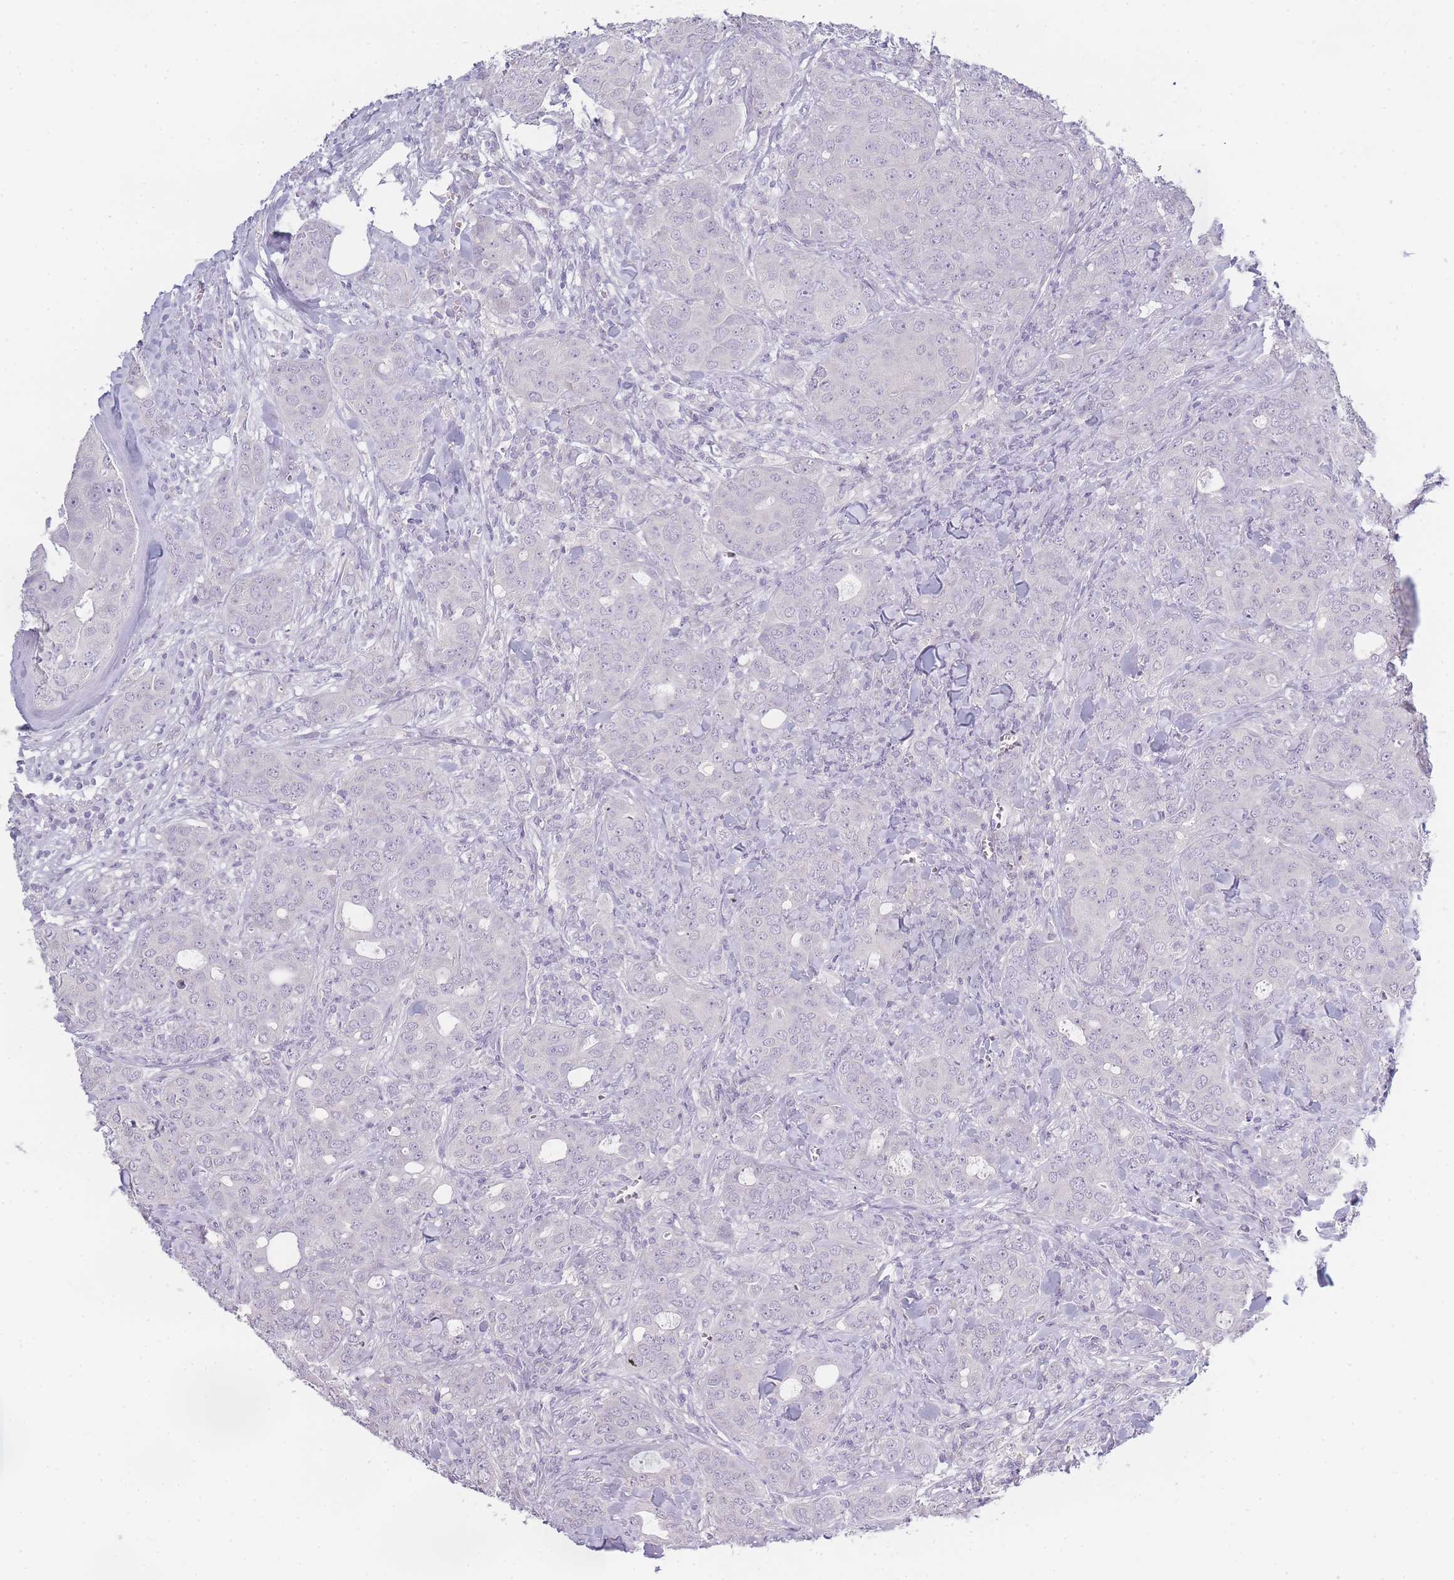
{"staining": {"intensity": "negative", "quantity": "none", "location": "none"}, "tissue": "breast cancer", "cell_type": "Tumor cells", "image_type": "cancer", "snomed": [{"axis": "morphology", "description": "Duct carcinoma"}, {"axis": "topography", "description": "Breast"}], "caption": "Immunohistochemistry micrograph of neoplastic tissue: breast cancer stained with DAB shows no significant protein expression in tumor cells.", "gene": "INS", "patient": {"sex": "female", "age": 43}}